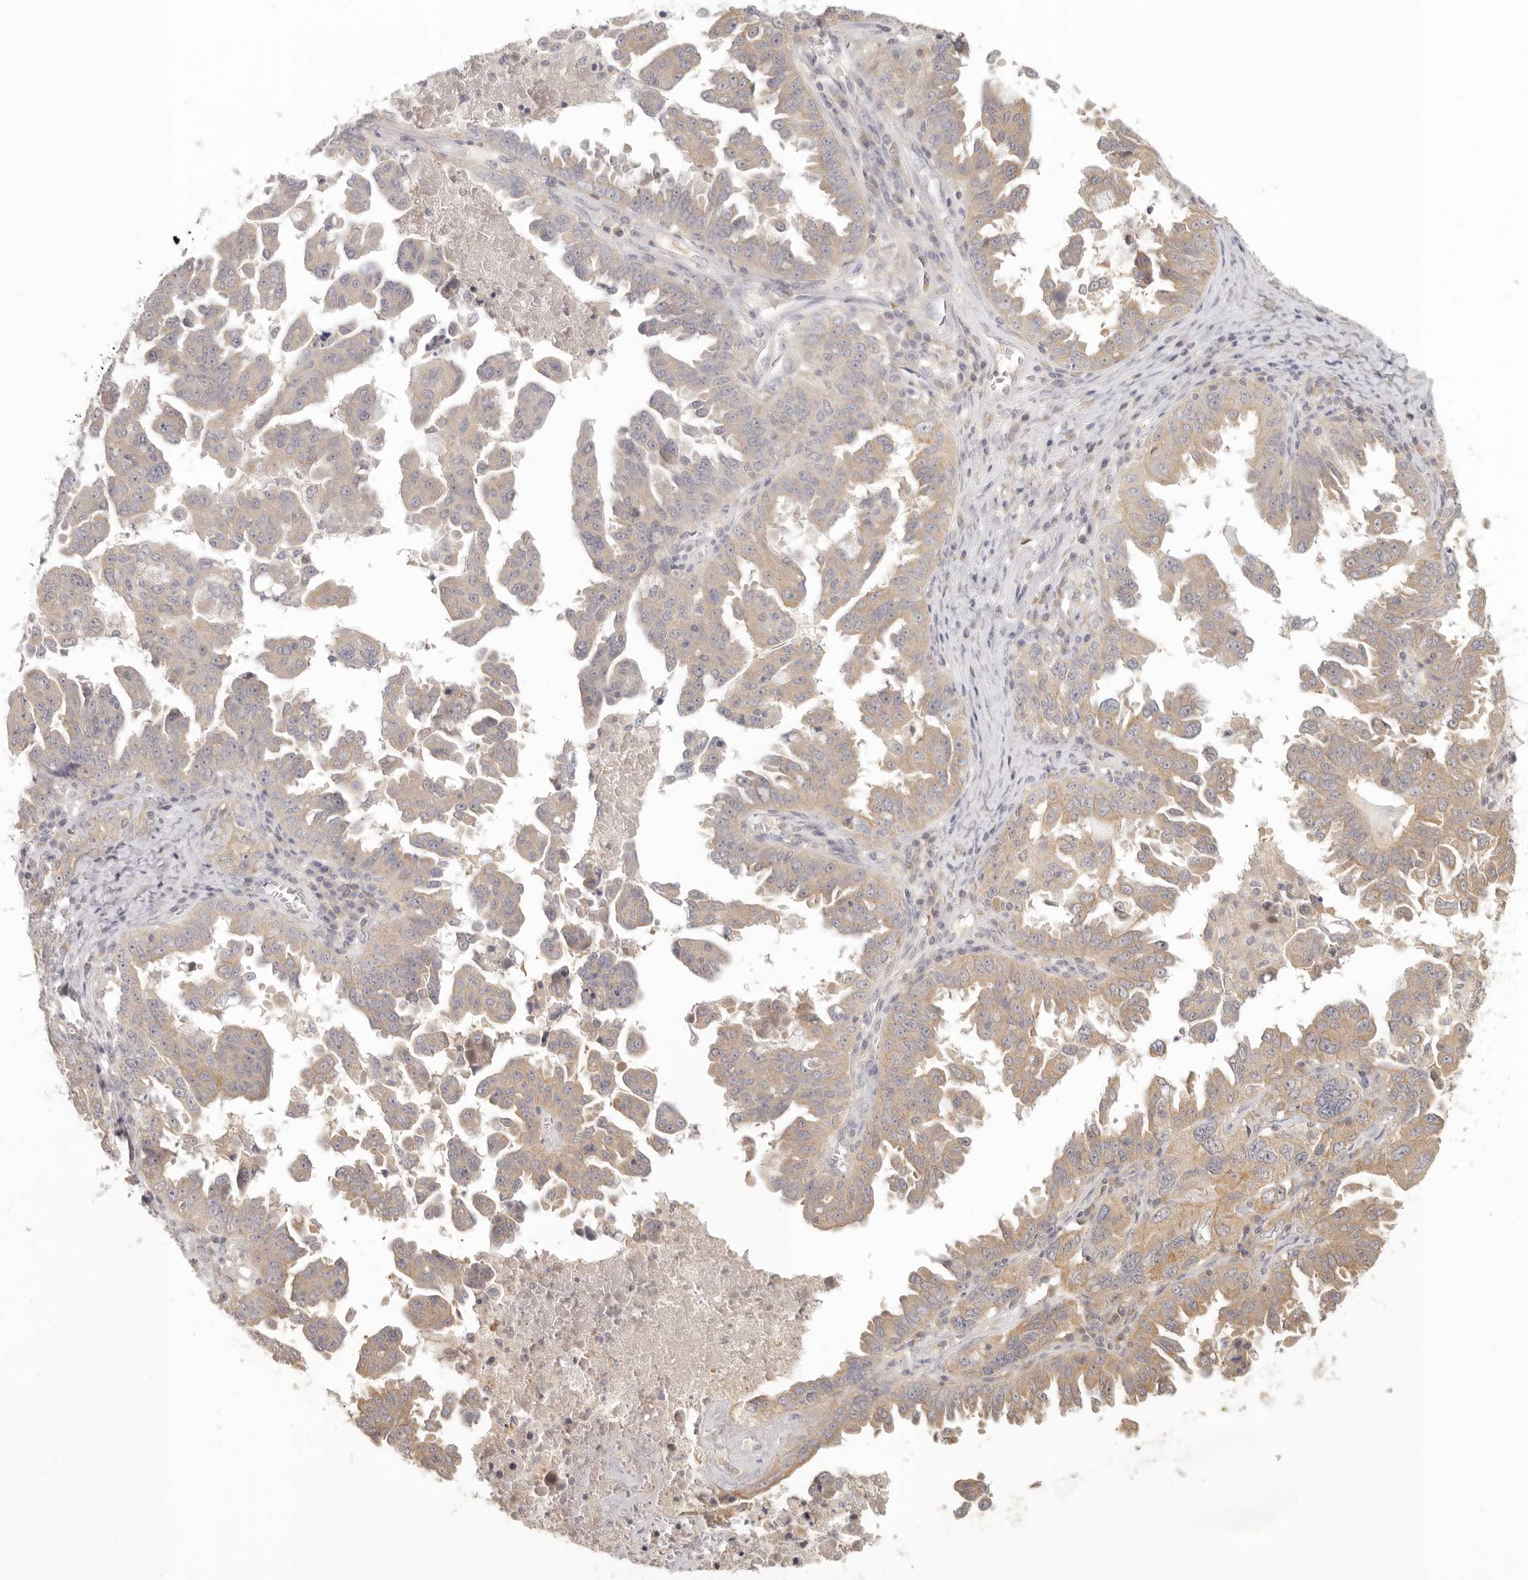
{"staining": {"intensity": "weak", "quantity": ">75%", "location": "cytoplasmic/membranous"}, "tissue": "ovarian cancer", "cell_type": "Tumor cells", "image_type": "cancer", "snomed": [{"axis": "morphology", "description": "Carcinoma, endometroid"}, {"axis": "topography", "description": "Ovary"}], "caption": "There is low levels of weak cytoplasmic/membranous positivity in tumor cells of ovarian cancer, as demonstrated by immunohistochemical staining (brown color).", "gene": "AHDC1", "patient": {"sex": "female", "age": 62}}